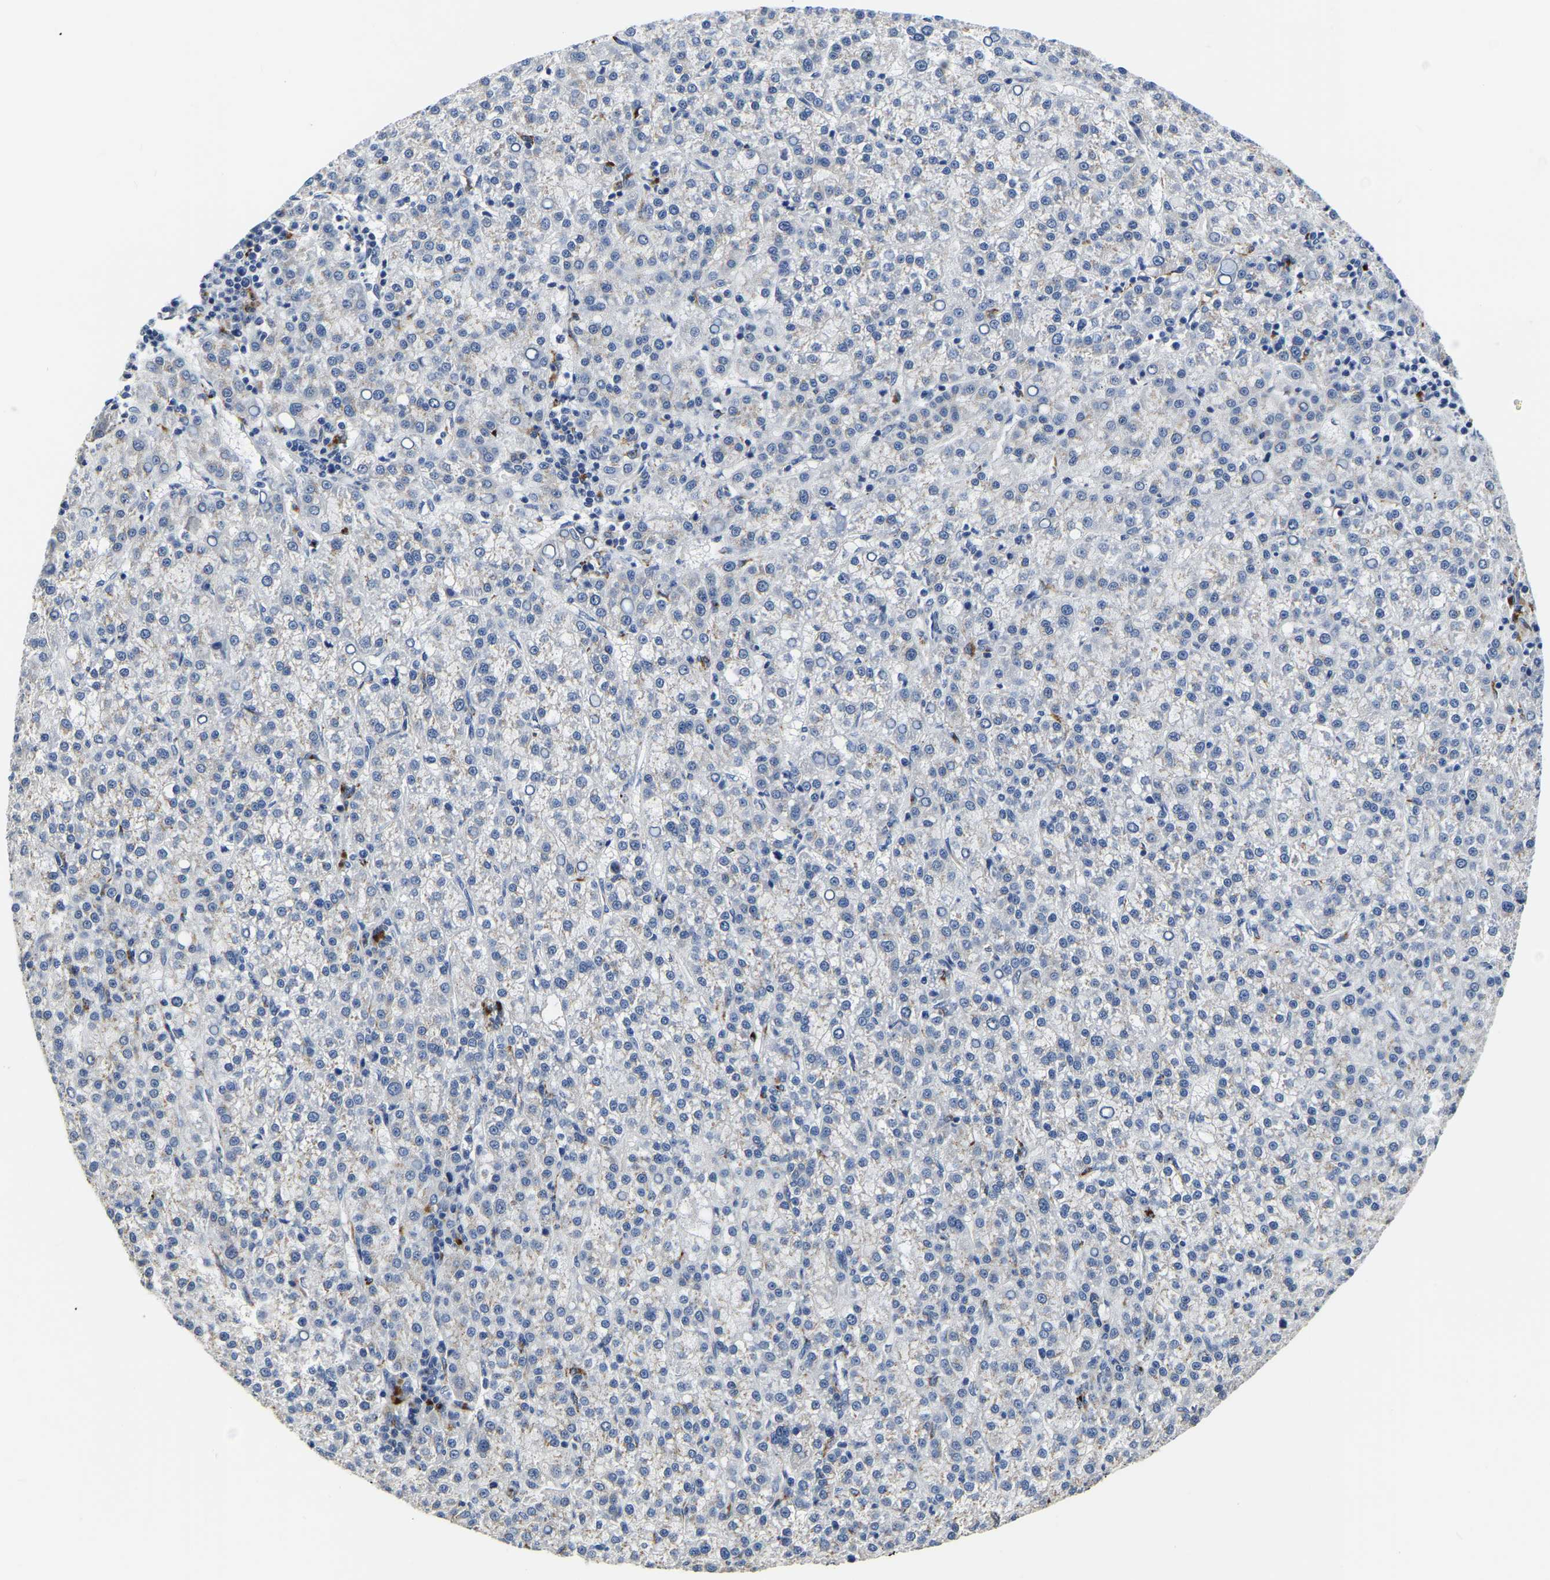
{"staining": {"intensity": "negative", "quantity": "none", "location": "none"}, "tissue": "liver cancer", "cell_type": "Tumor cells", "image_type": "cancer", "snomed": [{"axis": "morphology", "description": "Carcinoma, Hepatocellular, NOS"}, {"axis": "topography", "description": "Liver"}], "caption": "Immunohistochemistry histopathology image of human hepatocellular carcinoma (liver) stained for a protein (brown), which displays no expression in tumor cells.", "gene": "PDLIM7", "patient": {"sex": "female", "age": 58}}